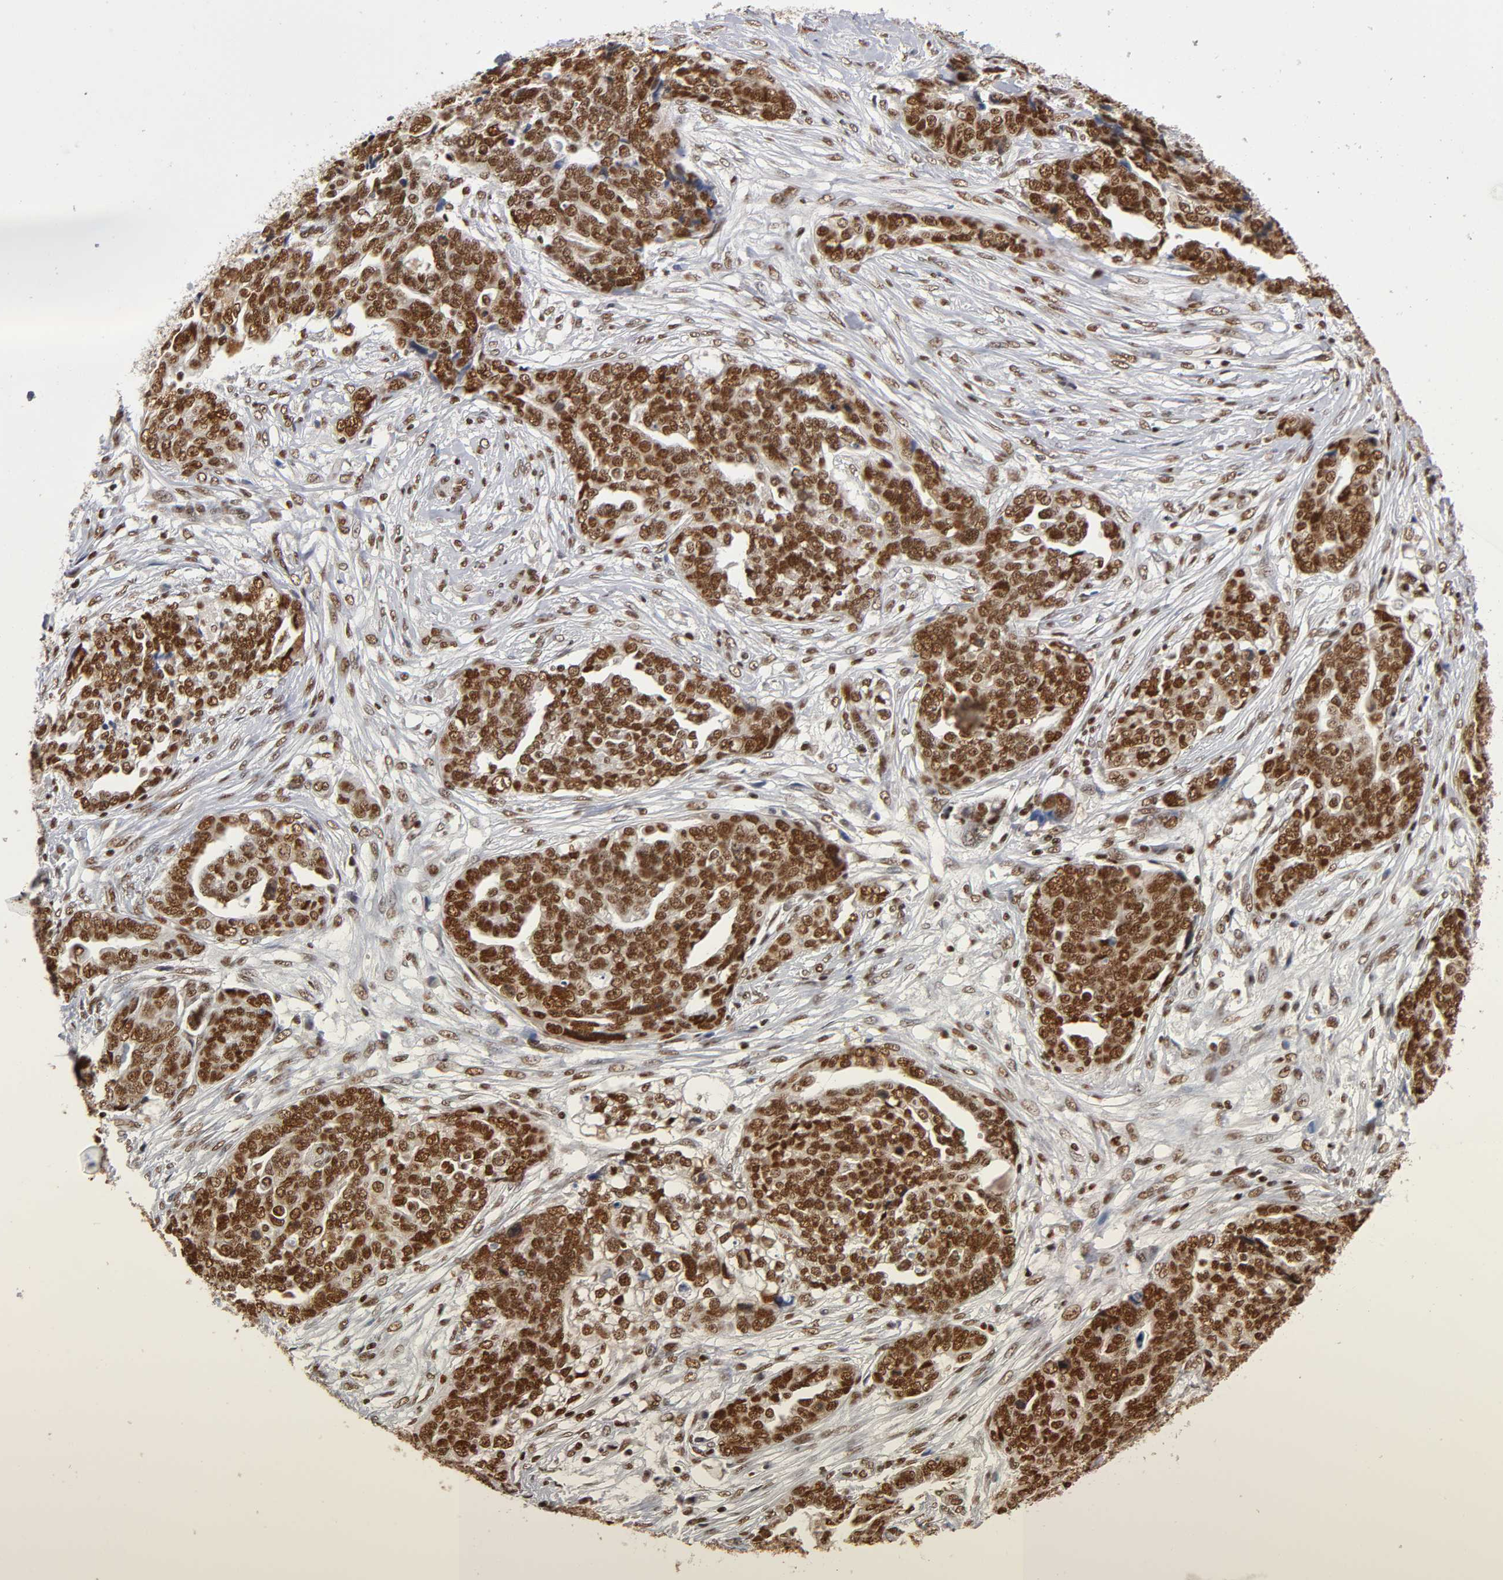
{"staining": {"intensity": "strong", "quantity": ">75%", "location": "nuclear"}, "tissue": "ovarian cancer", "cell_type": "Tumor cells", "image_type": "cancer", "snomed": [{"axis": "morphology", "description": "Normal tissue, NOS"}, {"axis": "morphology", "description": "Cystadenocarcinoma, serous, NOS"}, {"axis": "topography", "description": "Fallopian tube"}, {"axis": "topography", "description": "Ovary"}], "caption": "Serous cystadenocarcinoma (ovarian) stained with immunohistochemistry (IHC) demonstrates strong nuclear expression in approximately >75% of tumor cells. (IHC, brightfield microscopy, high magnification).", "gene": "ILKAP", "patient": {"sex": "female", "age": 56}}